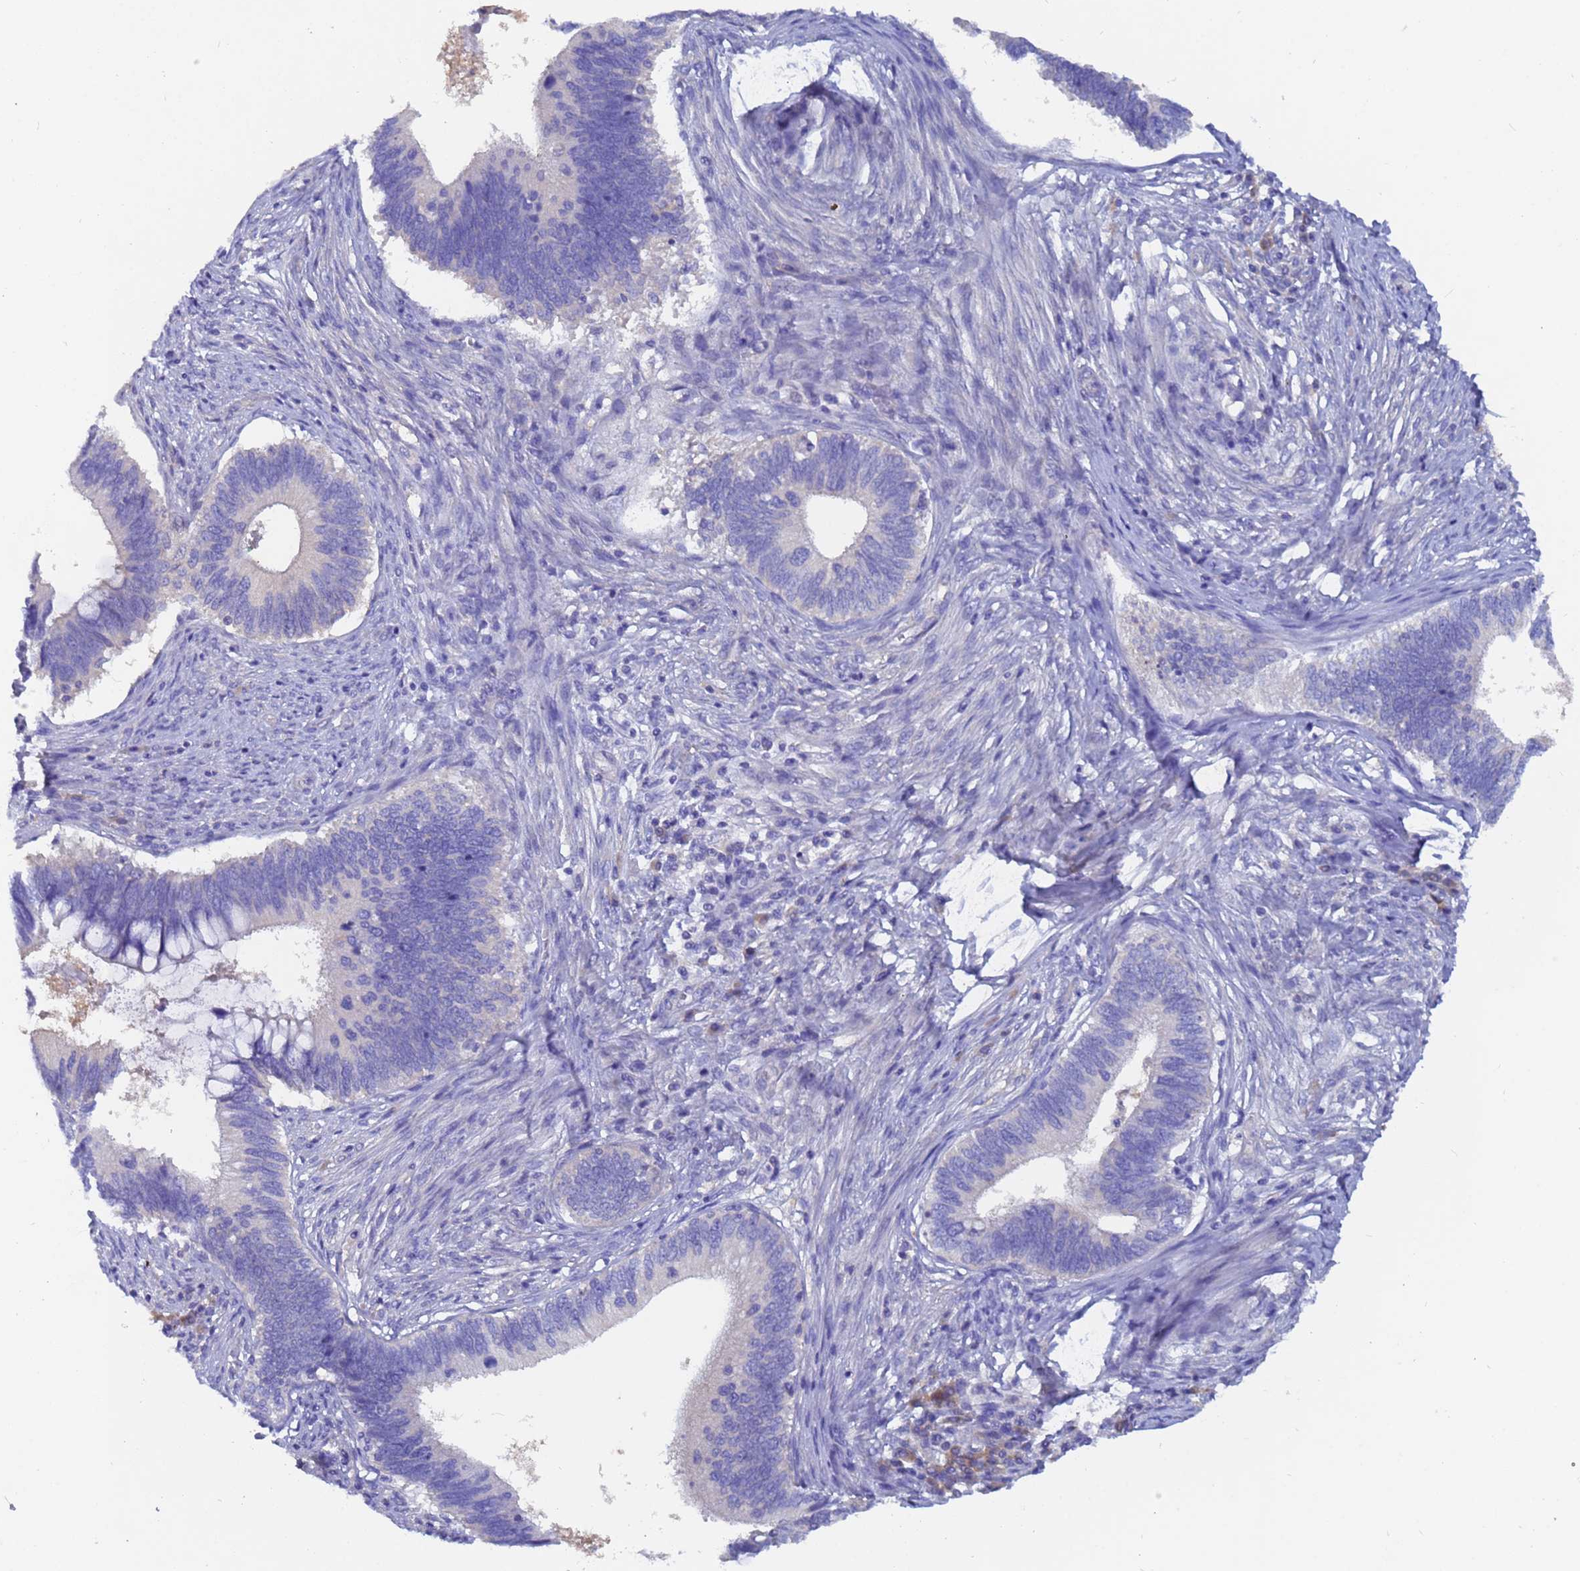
{"staining": {"intensity": "negative", "quantity": "none", "location": "none"}, "tissue": "cervical cancer", "cell_type": "Tumor cells", "image_type": "cancer", "snomed": [{"axis": "morphology", "description": "Adenocarcinoma, NOS"}, {"axis": "topography", "description": "Cervix"}], "caption": "An immunohistochemistry micrograph of adenocarcinoma (cervical) is shown. There is no staining in tumor cells of adenocarcinoma (cervical).", "gene": "UBE2O", "patient": {"sex": "female", "age": 42}}